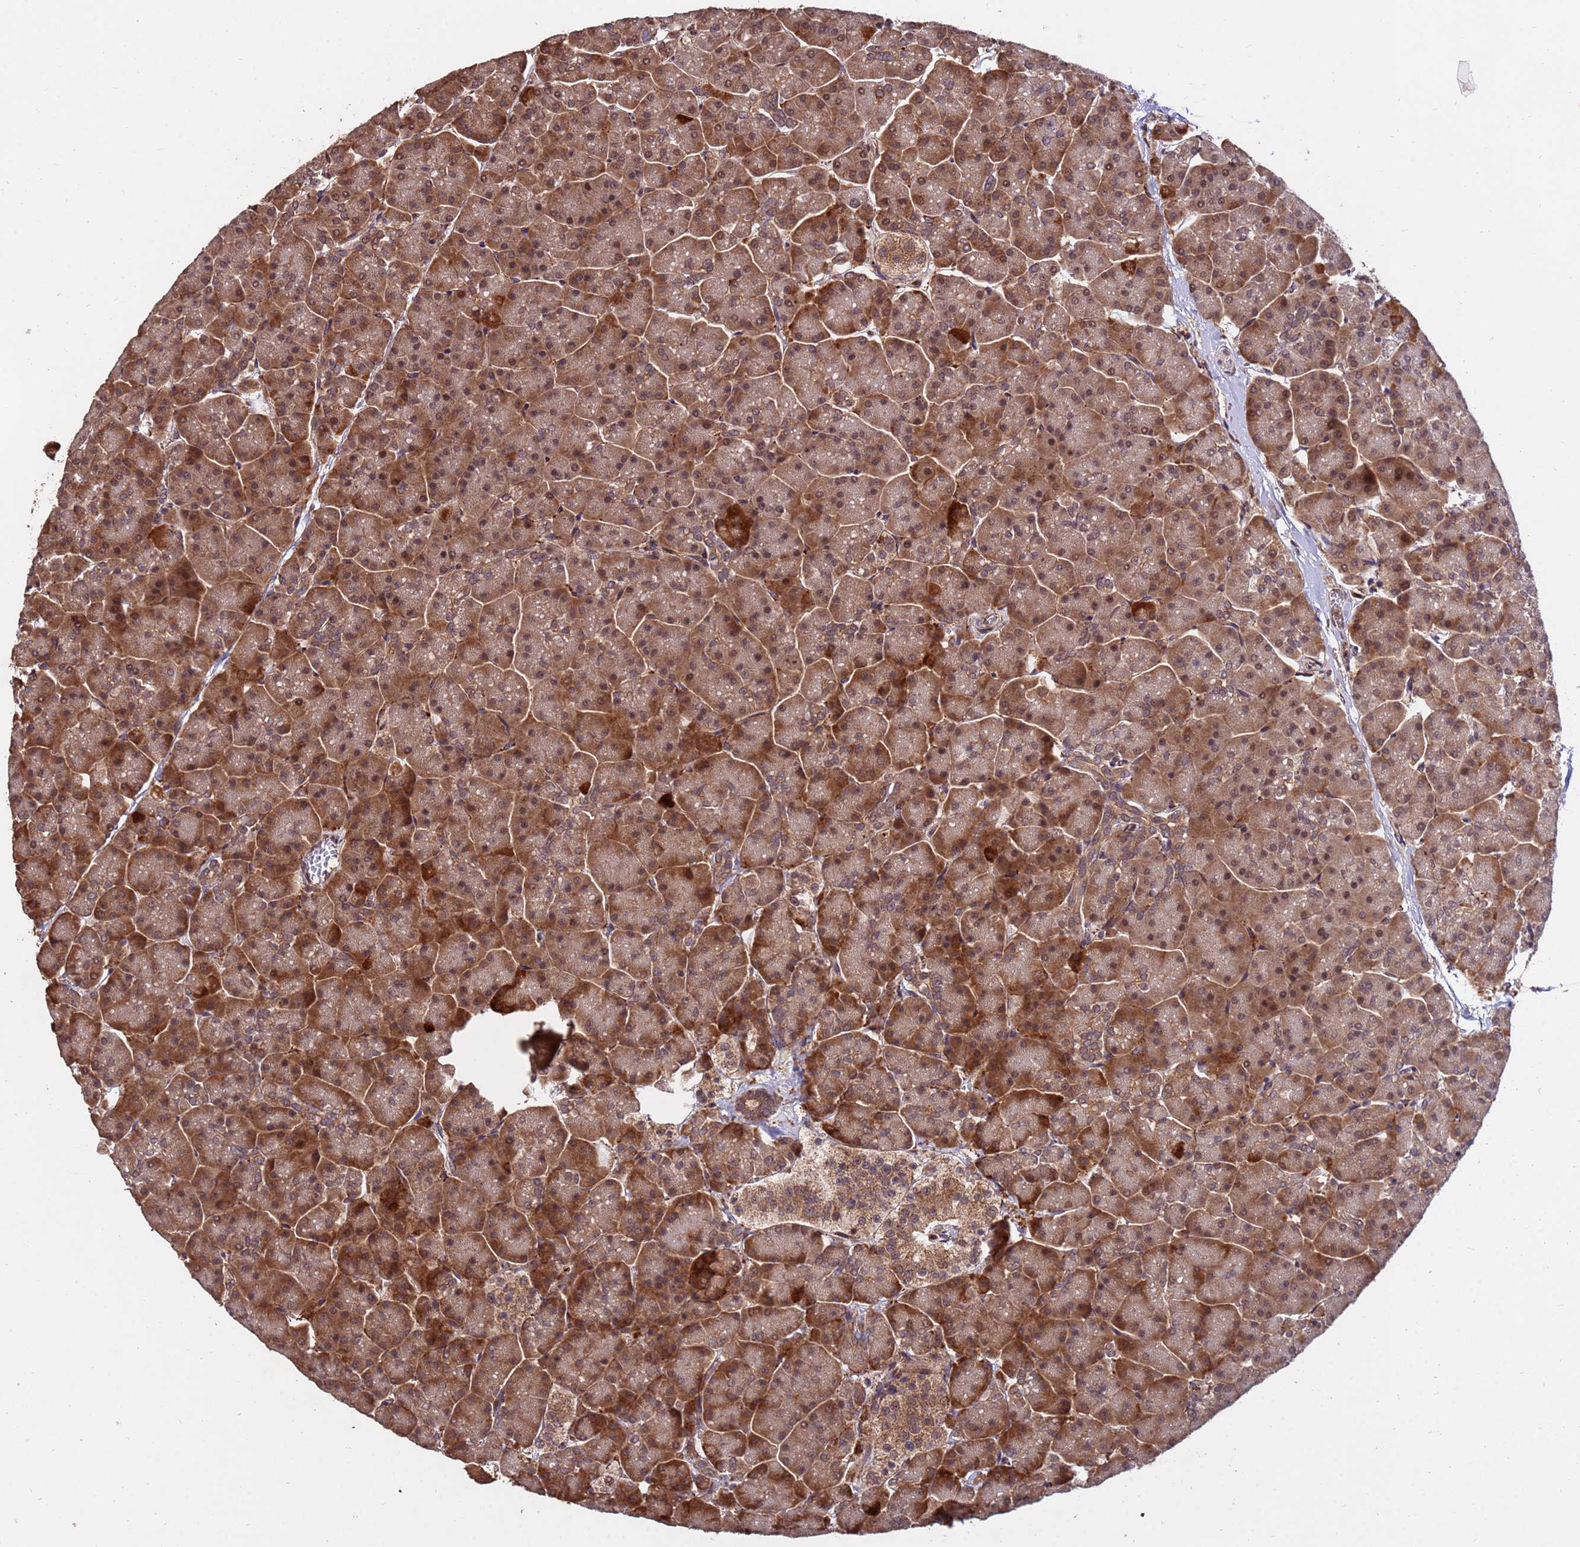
{"staining": {"intensity": "strong", "quantity": ">75%", "location": "cytoplasmic/membranous,nuclear"}, "tissue": "pancreas", "cell_type": "Exocrine glandular cells", "image_type": "normal", "snomed": [{"axis": "morphology", "description": "Normal tissue, NOS"}, {"axis": "topography", "description": "Pancreas"}, {"axis": "topography", "description": "Peripheral nerve tissue"}], "caption": "Immunohistochemistry (IHC) of unremarkable human pancreas demonstrates high levels of strong cytoplasmic/membranous,nuclear expression in approximately >75% of exocrine glandular cells.", "gene": "ZNF619", "patient": {"sex": "male", "age": 54}}